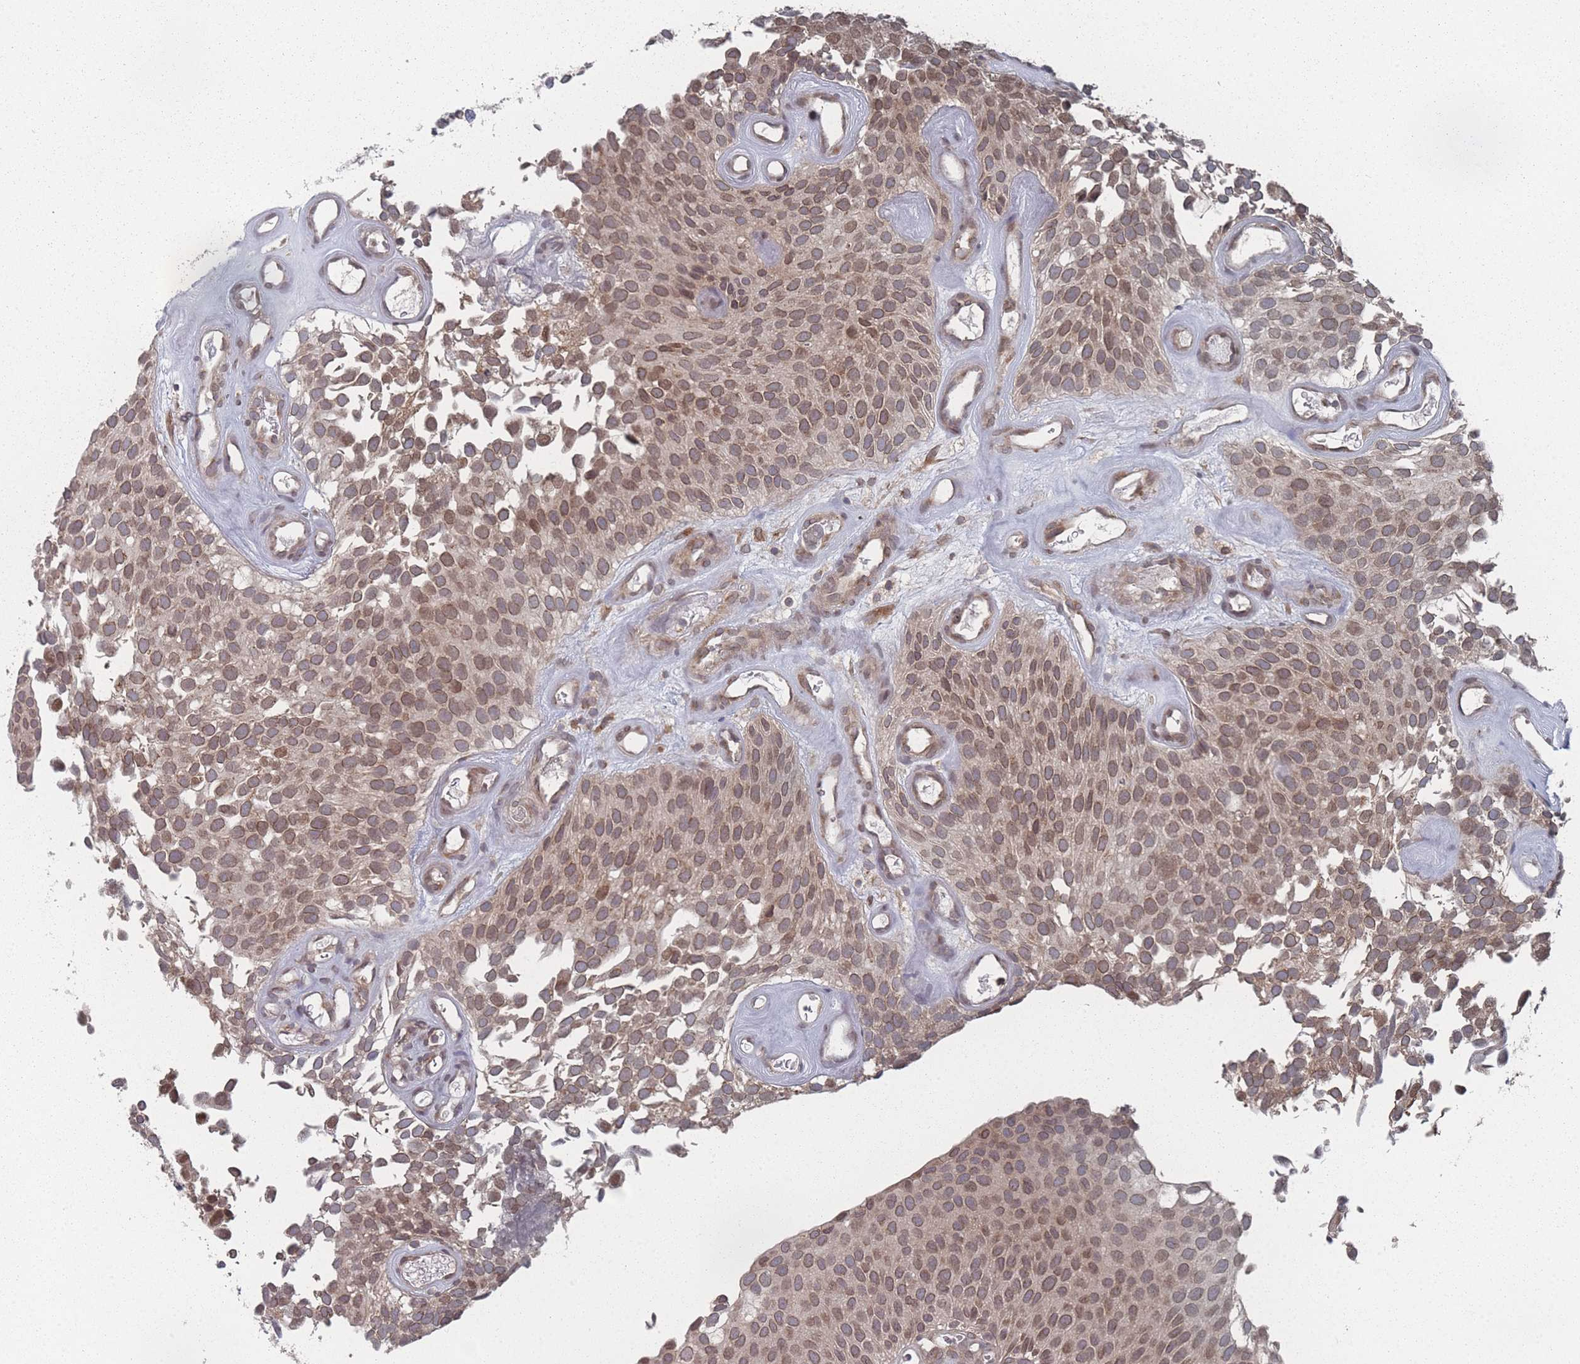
{"staining": {"intensity": "moderate", "quantity": ">75%", "location": "cytoplasmic/membranous,nuclear"}, "tissue": "urothelial cancer", "cell_type": "Tumor cells", "image_type": "cancer", "snomed": [{"axis": "morphology", "description": "Urothelial carcinoma, Low grade"}, {"axis": "topography", "description": "Urinary bladder"}], "caption": "Urothelial cancer tissue displays moderate cytoplasmic/membranous and nuclear expression in approximately >75% of tumor cells", "gene": "TBC1D25", "patient": {"sex": "male", "age": 89}}